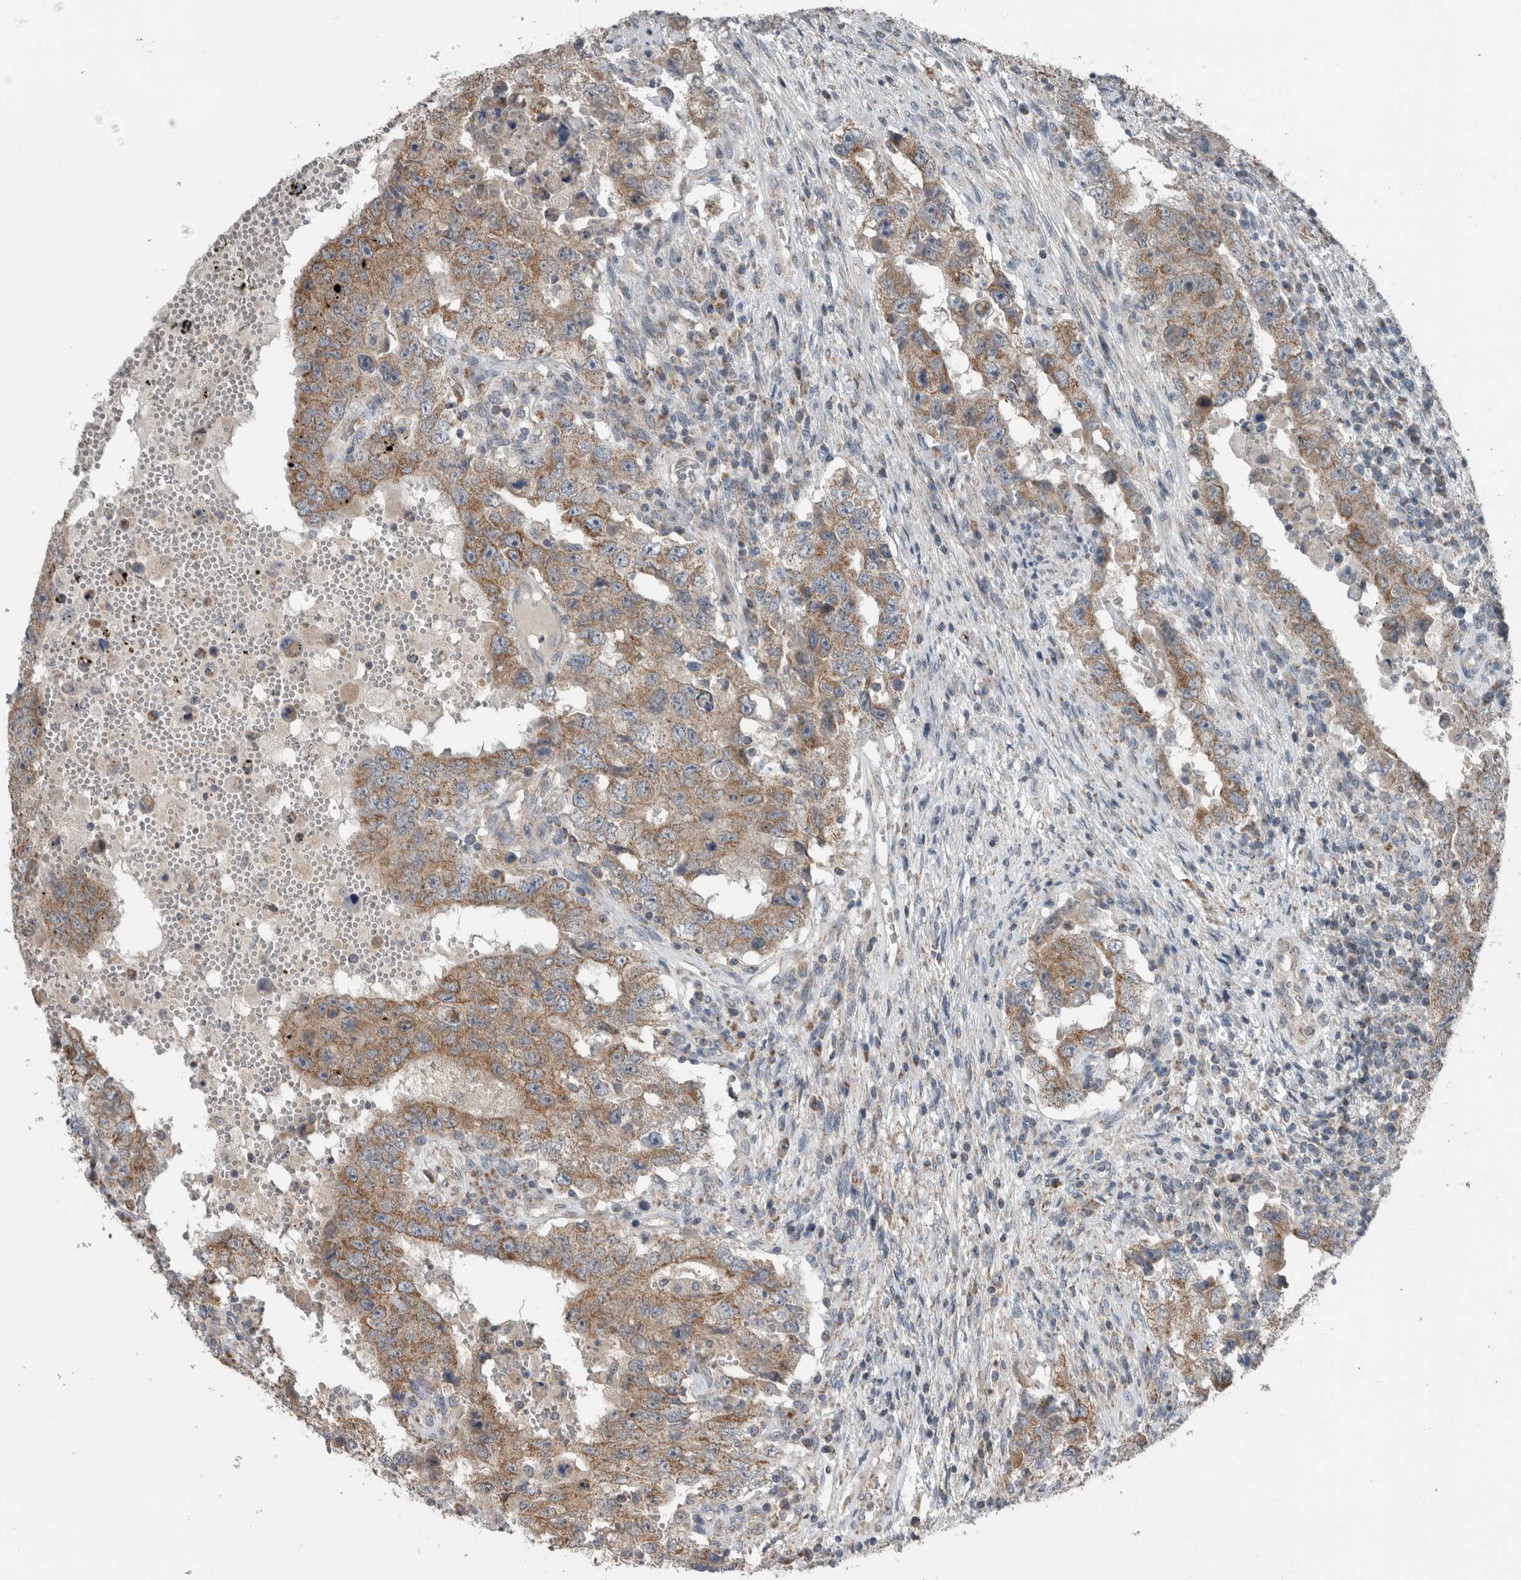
{"staining": {"intensity": "moderate", "quantity": ">75%", "location": "cytoplasmic/membranous"}, "tissue": "testis cancer", "cell_type": "Tumor cells", "image_type": "cancer", "snomed": [{"axis": "morphology", "description": "Carcinoma, Embryonal, NOS"}, {"axis": "topography", "description": "Testis"}], "caption": "About >75% of tumor cells in testis cancer display moderate cytoplasmic/membranous protein positivity as visualized by brown immunohistochemical staining.", "gene": "ARMC1", "patient": {"sex": "male", "age": 26}}